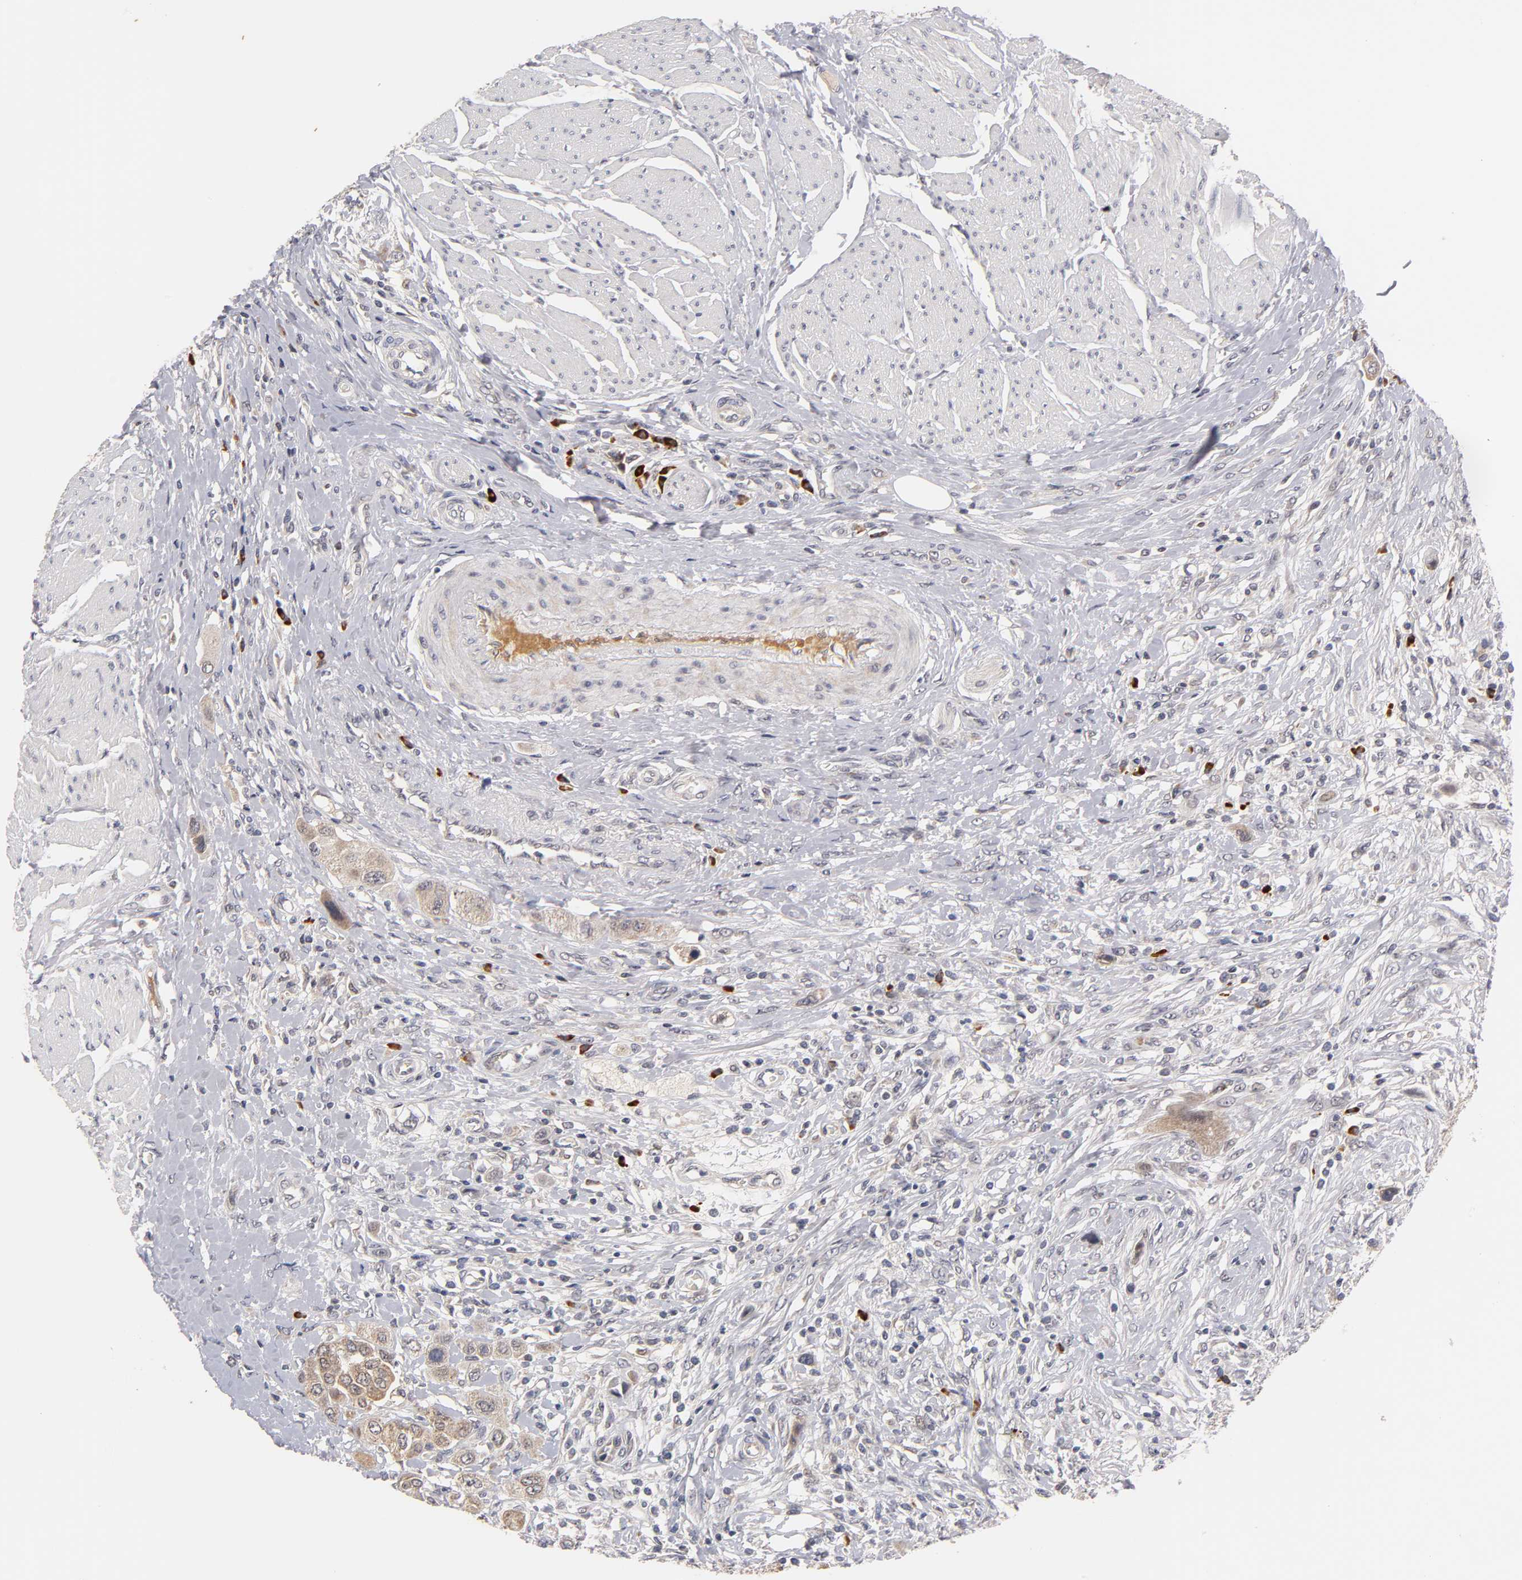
{"staining": {"intensity": "moderate", "quantity": ">75%", "location": "cytoplasmic/membranous"}, "tissue": "urothelial cancer", "cell_type": "Tumor cells", "image_type": "cancer", "snomed": [{"axis": "morphology", "description": "Urothelial carcinoma, High grade"}, {"axis": "topography", "description": "Urinary bladder"}], "caption": "DAB immunohistochemical staining of urothelial cancer exhibits moderate cytoplasmic/membranous protein expression in about >75% of tumor cells. The staining was performed using DAB, with brown indicating positive protein expression. Nuclei are stained blue with hematoxylin.", "gene": "GSTZ1", "patient": {"sex": "male", "age": 50}}